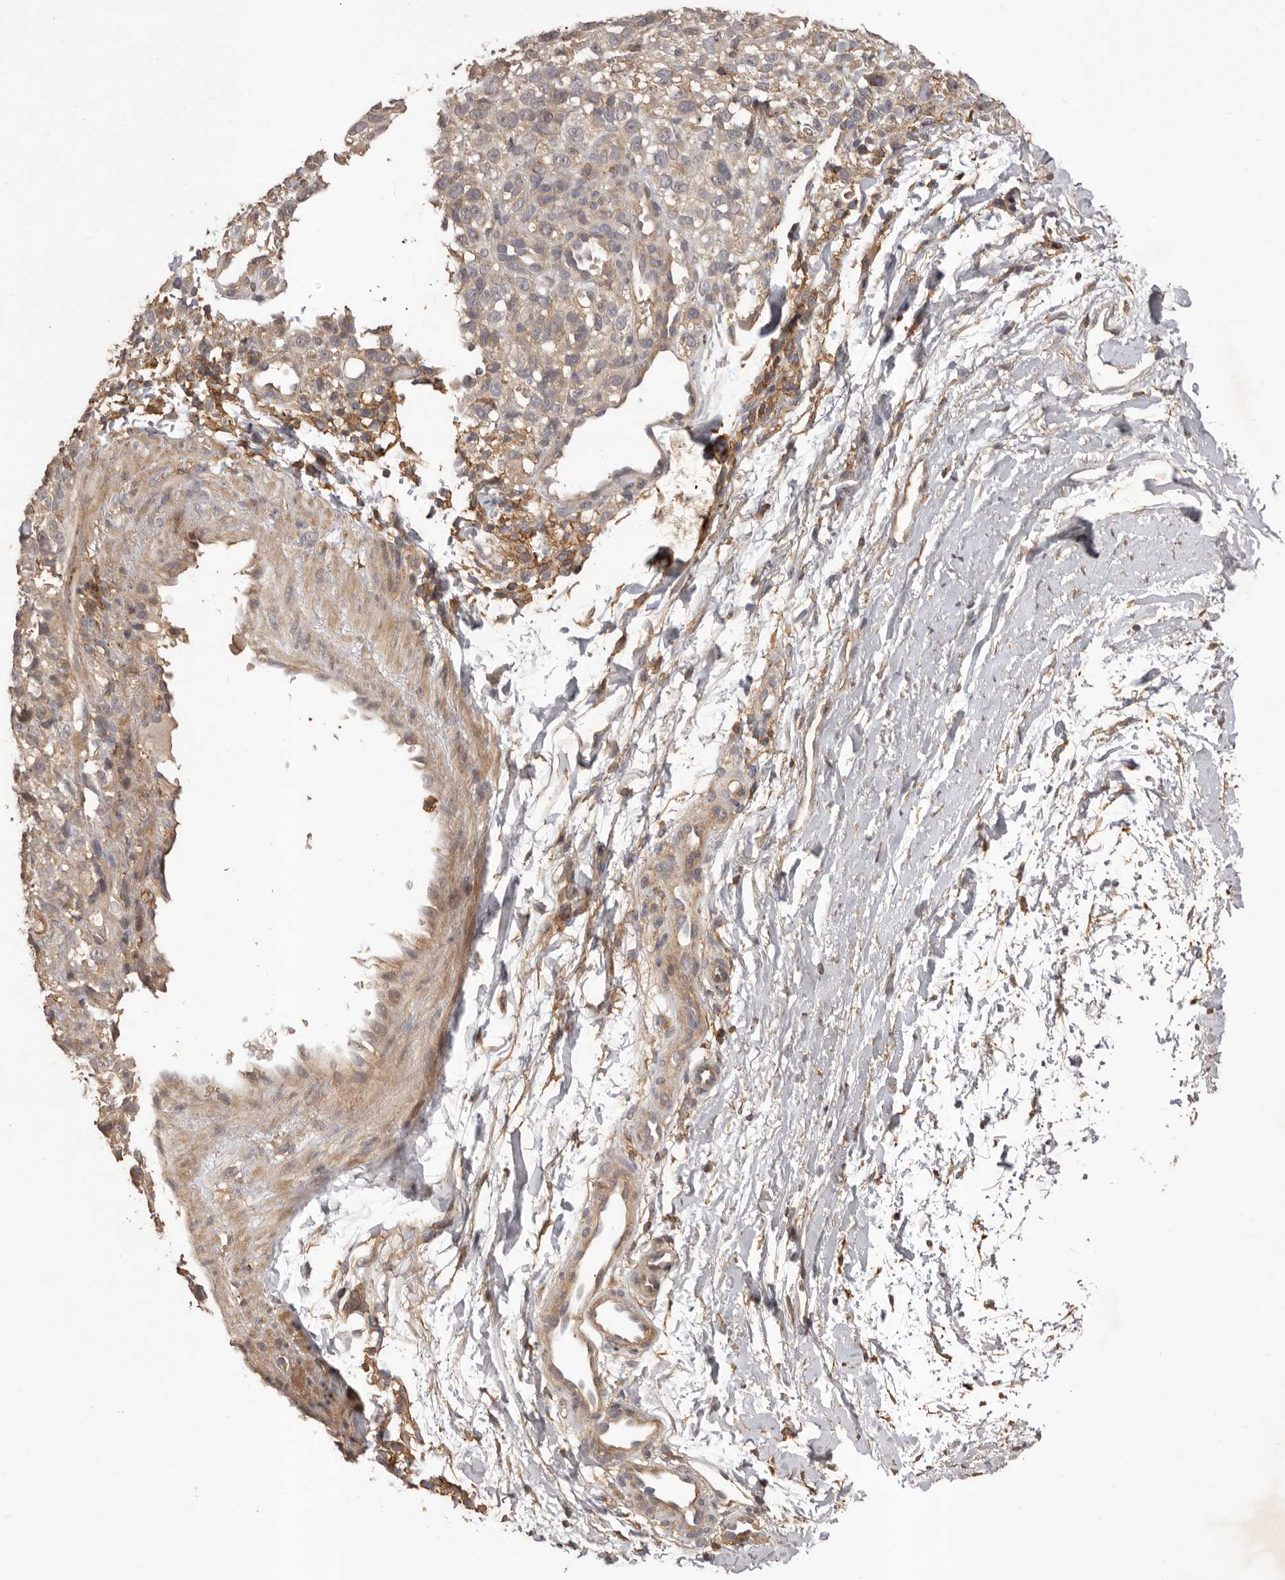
{"staining": {"intensity": "weak", "quantity": "<25%", "location": "cytoplasmic/membranous"}, "tissue": "melanoma", "cell_type": "Tumor cells", "image_type": "cancer", "snomed": [{"axis": "morphology", "description": "Malignant melanoma, Metastatic site"}, {"axis": "topography", "description": "Skin"}], "caption": "Immunohistochemical staining of malignant melanoma (metastatic site) displays no significant positivity in tumor cells.", "gene": "GLIPR2", "patient": {"sex": "female", "age": 72}}